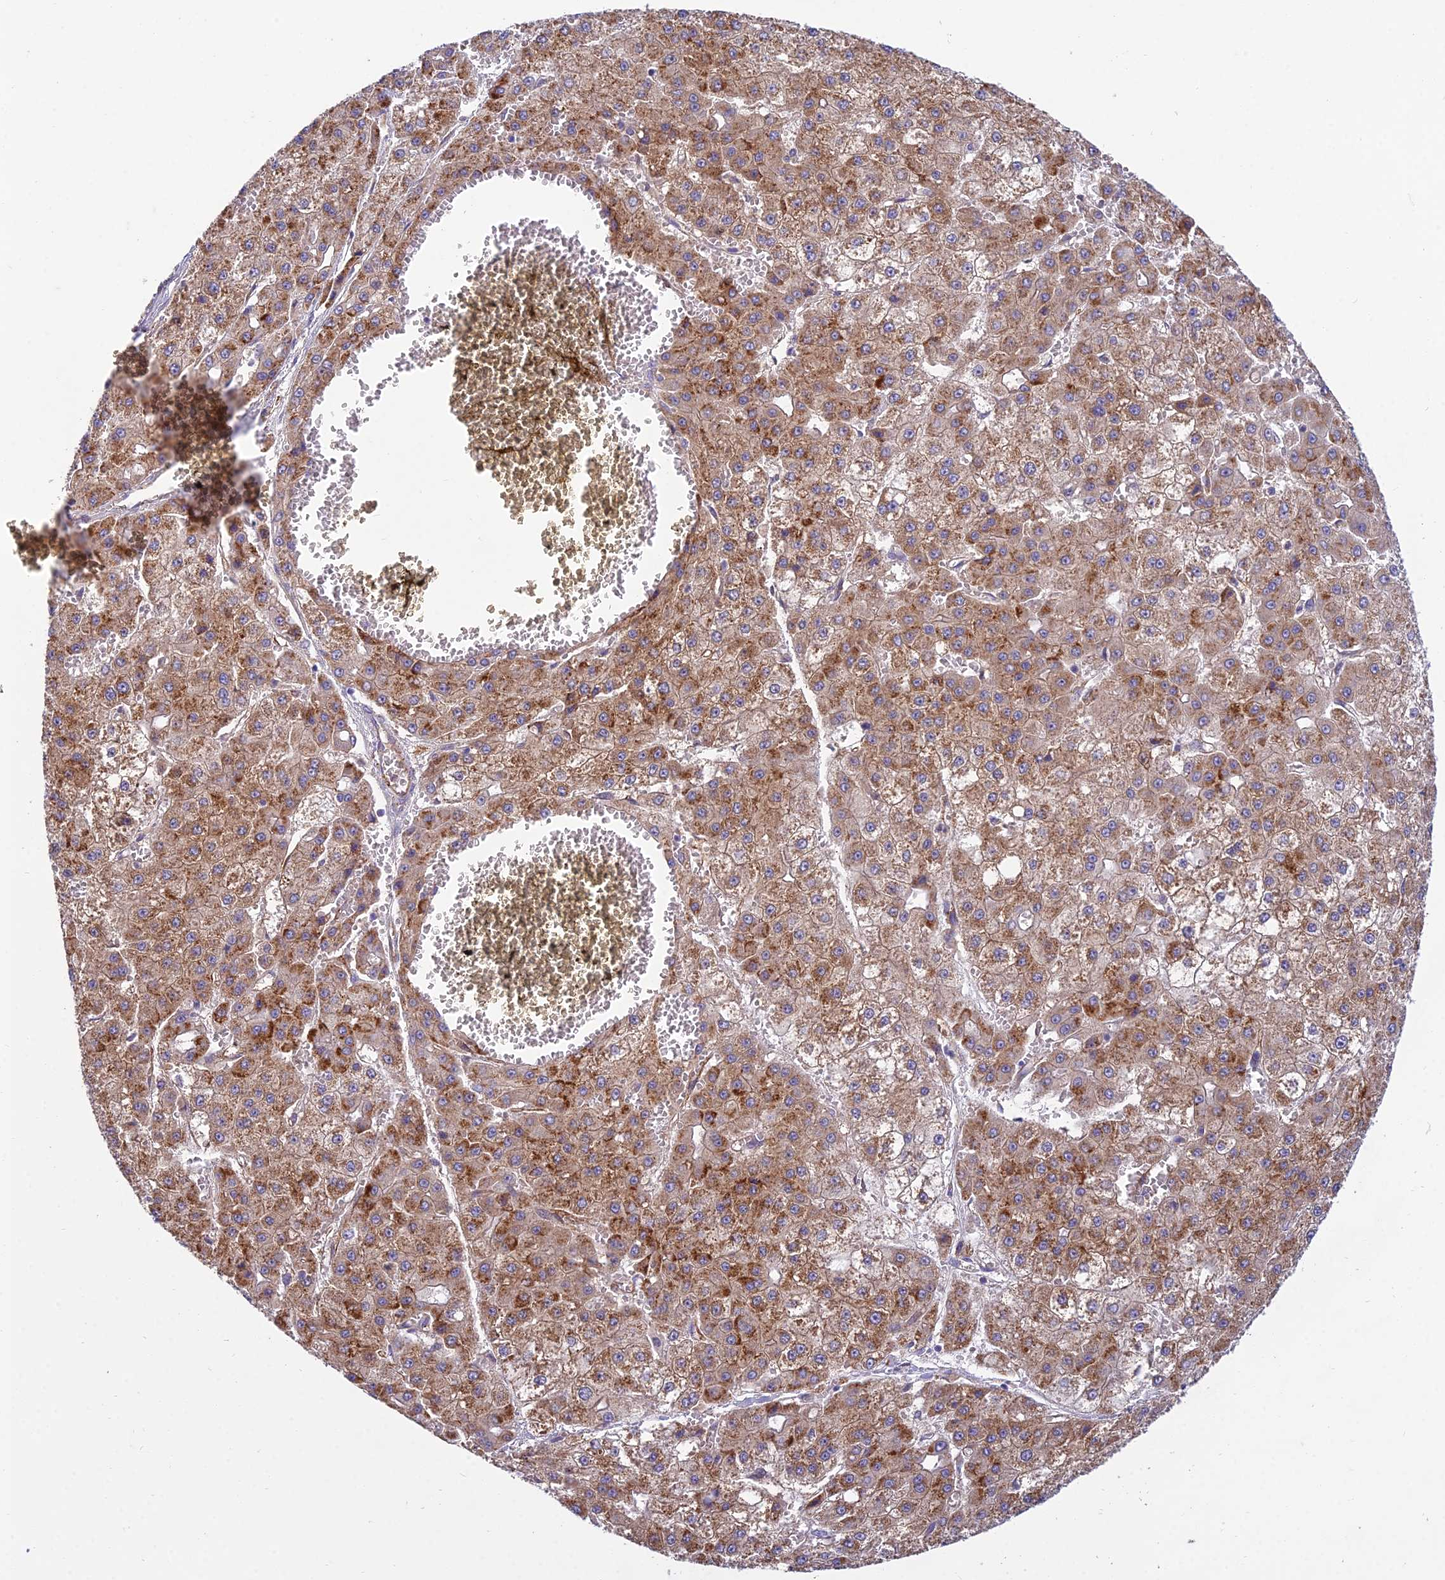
{"staining": {"intensity": "moderate", "quantity": ">75%", "location": "cytoplasmic/membranous"}, "tissue": "liver cancer", "cell_type": "Tumor cells", "image_type": "cancer", "snomed": [{"axis": "morphology", "description": "Carcinoma, Hepatocellular, NOS"}, {"axis": "topography", "description": "Liver"}], "caption": "IHC image of neoplastic tissue: human liver hepatocellular carcinoma stained using IHC exhibits medium levels of moderate protein expression localized specifically in the cytoplasmic/membranous of tumor cells, appearing as a cytoplasmic/membranous brown color.", "gene": "DUS2", "patient": {"sex": "male", "age": 47}}